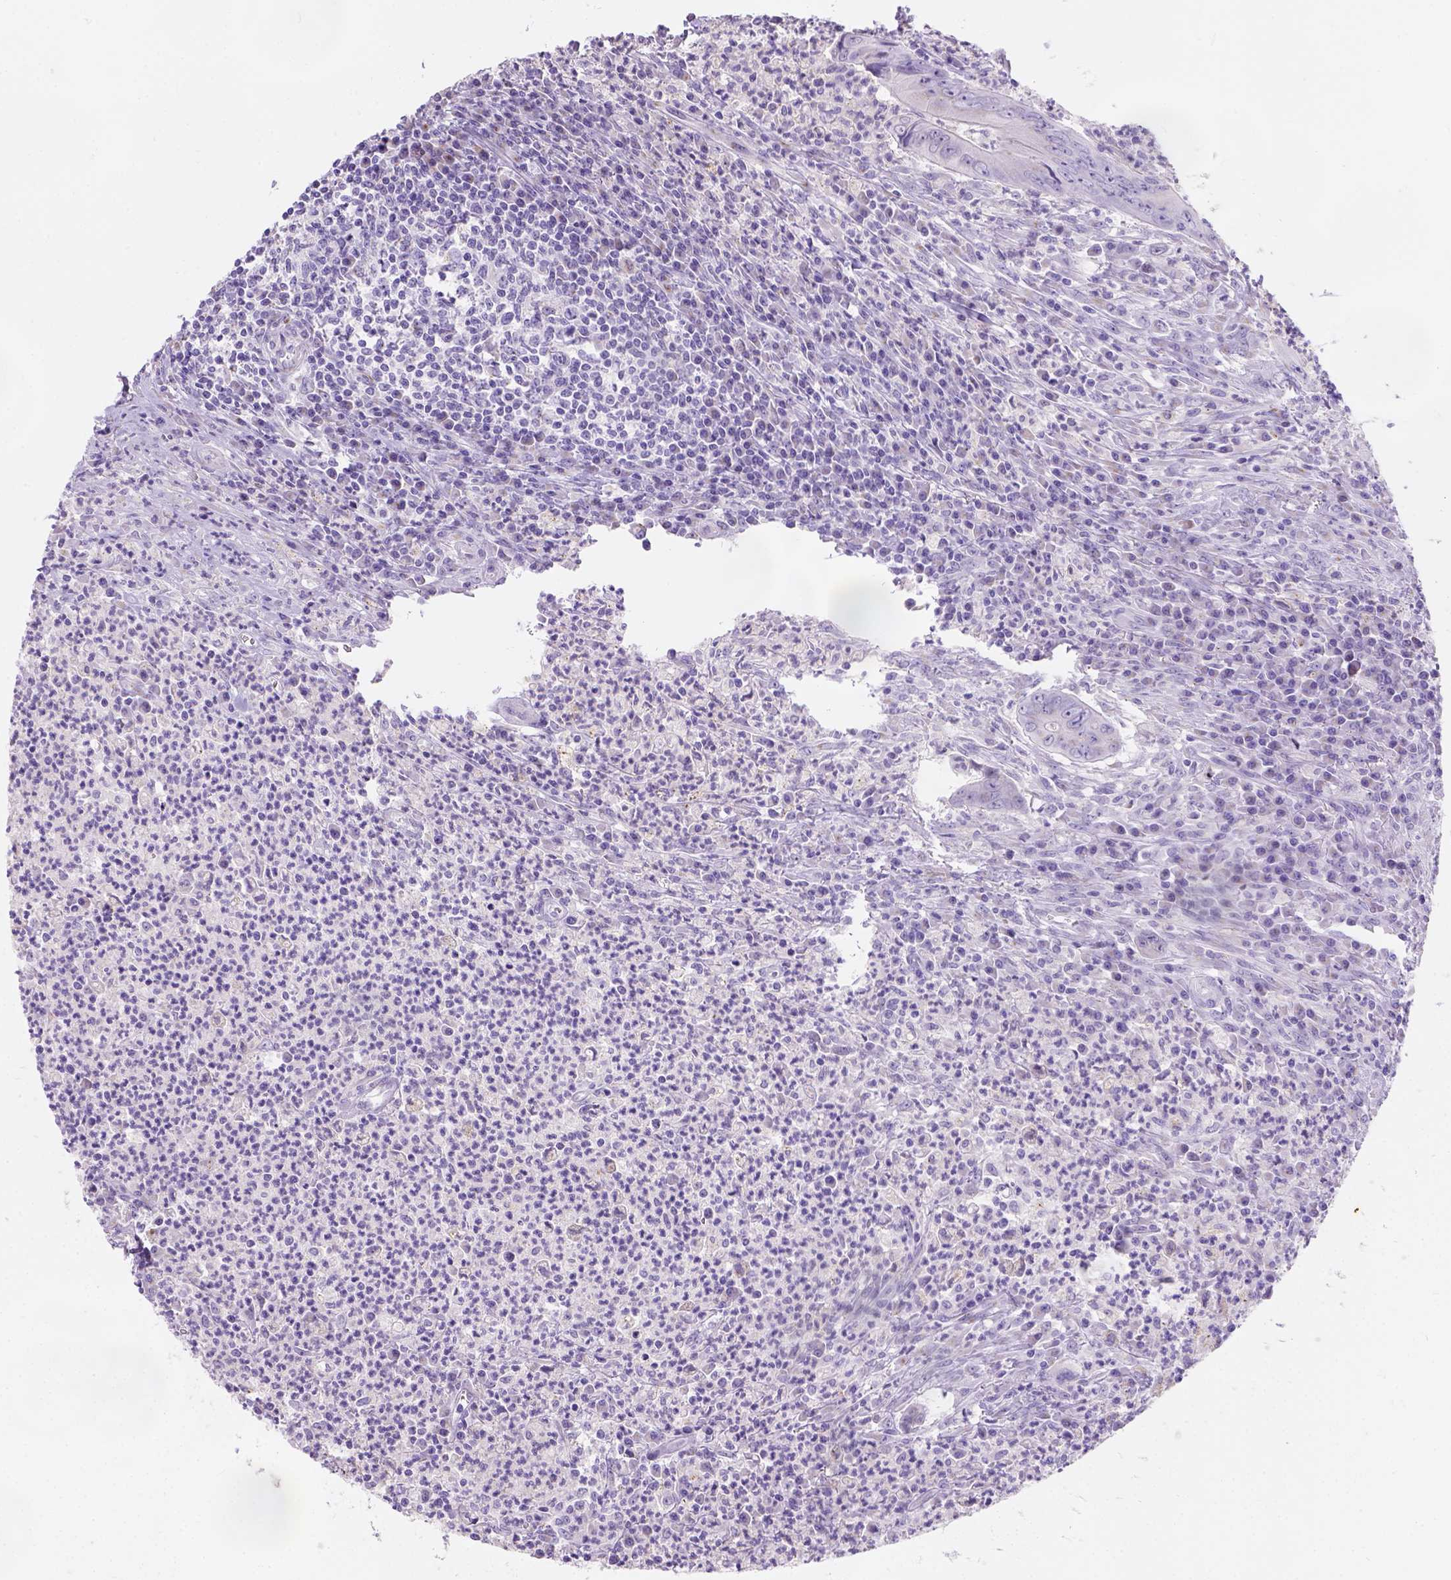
{"staining": {"intensity": "moderate", "quantity": "25%-75%", "location": "cytoplasmic/membranous"}, "tissue": "colorectal cancer", "cell_type": "Tumor cells", "image_type": "cancer", "snomed": [{"axis": "morphology", "description": "Adenocarcinoma, NOS"}, {"axis": "topography", "description": "Colon"}], "caption": "Colorectal adenocarcinoma stained for a protein (brown) shows moderate cytoplasmic/membranous positive staining in approximately 25%-75% of tumor cells.", "gene": "PHF7", "patient": {"sex": "female", "age": 74}}